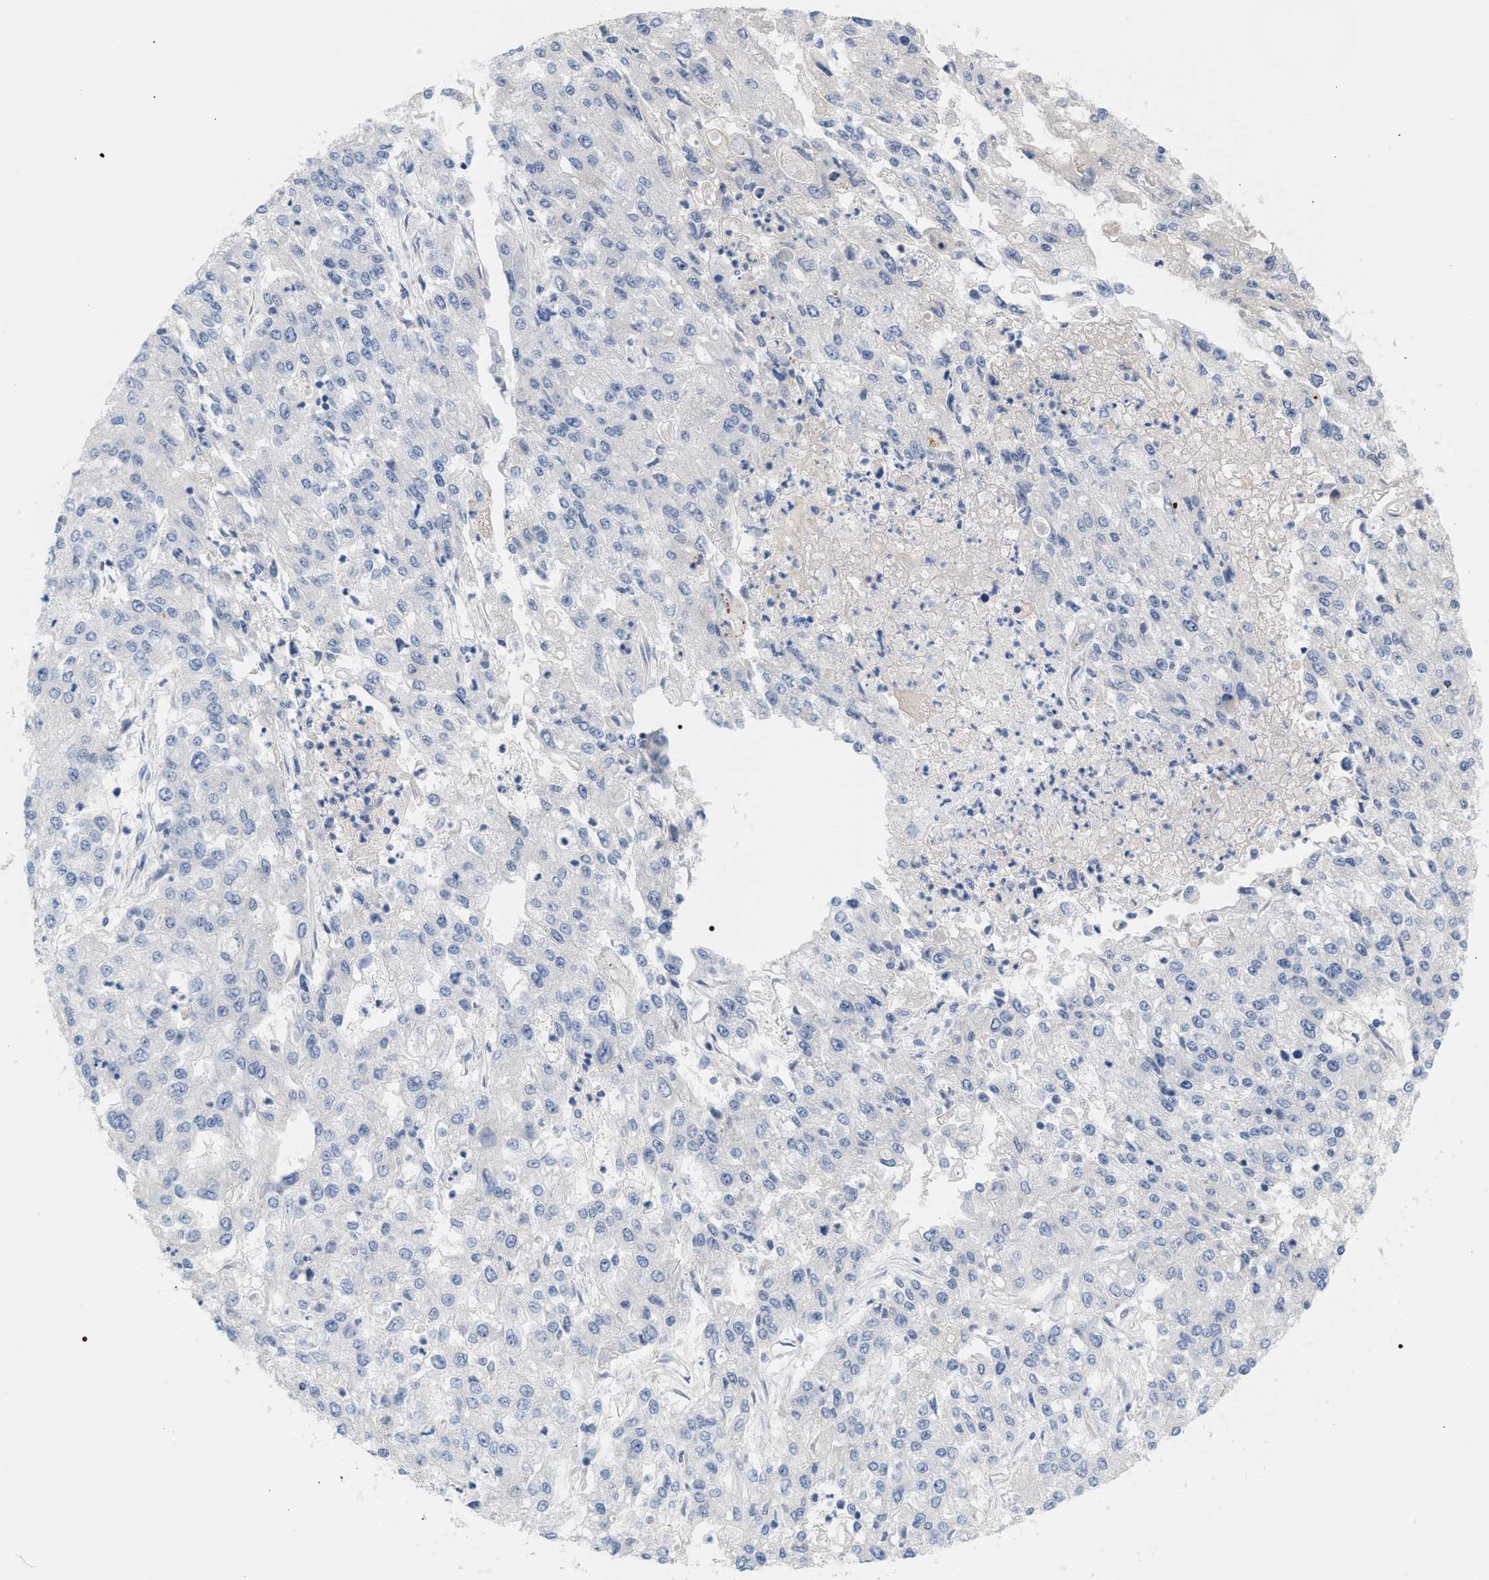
{"staining": {"intensity": "negative", "quantity": "none", "location": "none"}, "tissue": "endometrial cancer", "cell_type": "Tumor cells", "image_type": "cancer", "snomed": [{"axis": "morphology", "description": "Adenocarcinoma, NOS"}, {"axis": "topography", "description": "Endometrium"}], "caption": "Human endometrial adenocarcinoma stained for a protein using IHC shows no expression in tumor cells.", "gene": "LRCH1", "patient": {"sex": "female", "age": 49}}